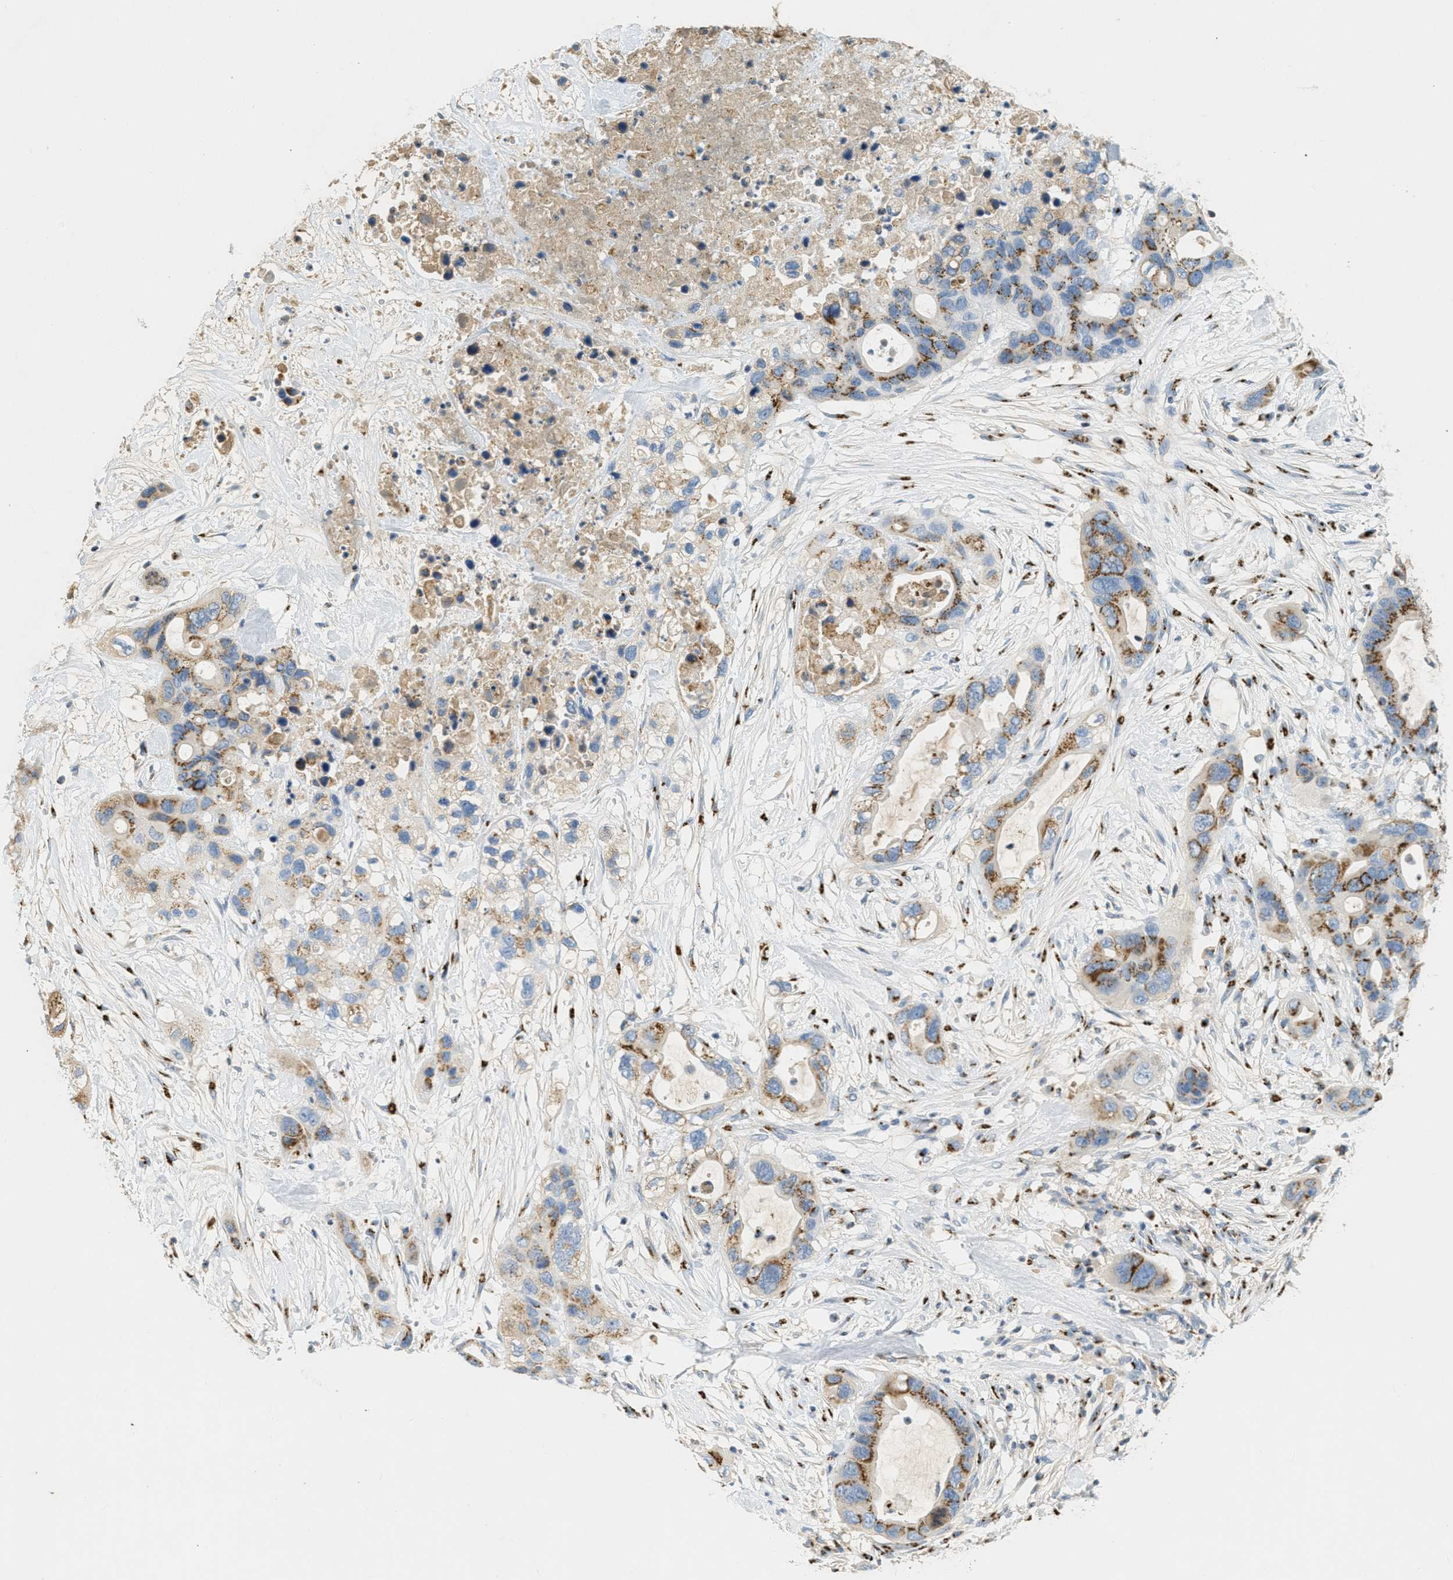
{"staining": {"intensity": "moderate", "quantity": "25%-75%", "location": "cytoplasmic/membranous"}, "tissue": "pancreatic cancer", "cell_type": "Tumor cells", "image_type": "cancer", "snomed": [{"axis": "morphology", "description": "Adenocarcinoma, NOS"}, {"axis": "topography", "description": "Pancreas"}], "caption": "IHC histopathology image of pancreatic adenocarcinoma stained for a protein (brown), which shows medium levels of moderate cytoplasmic/membranous expression in about 25%-75% of tumor cells.", "gene": "ENTPD4", "patient": {"sex": "female", "age": 71}}